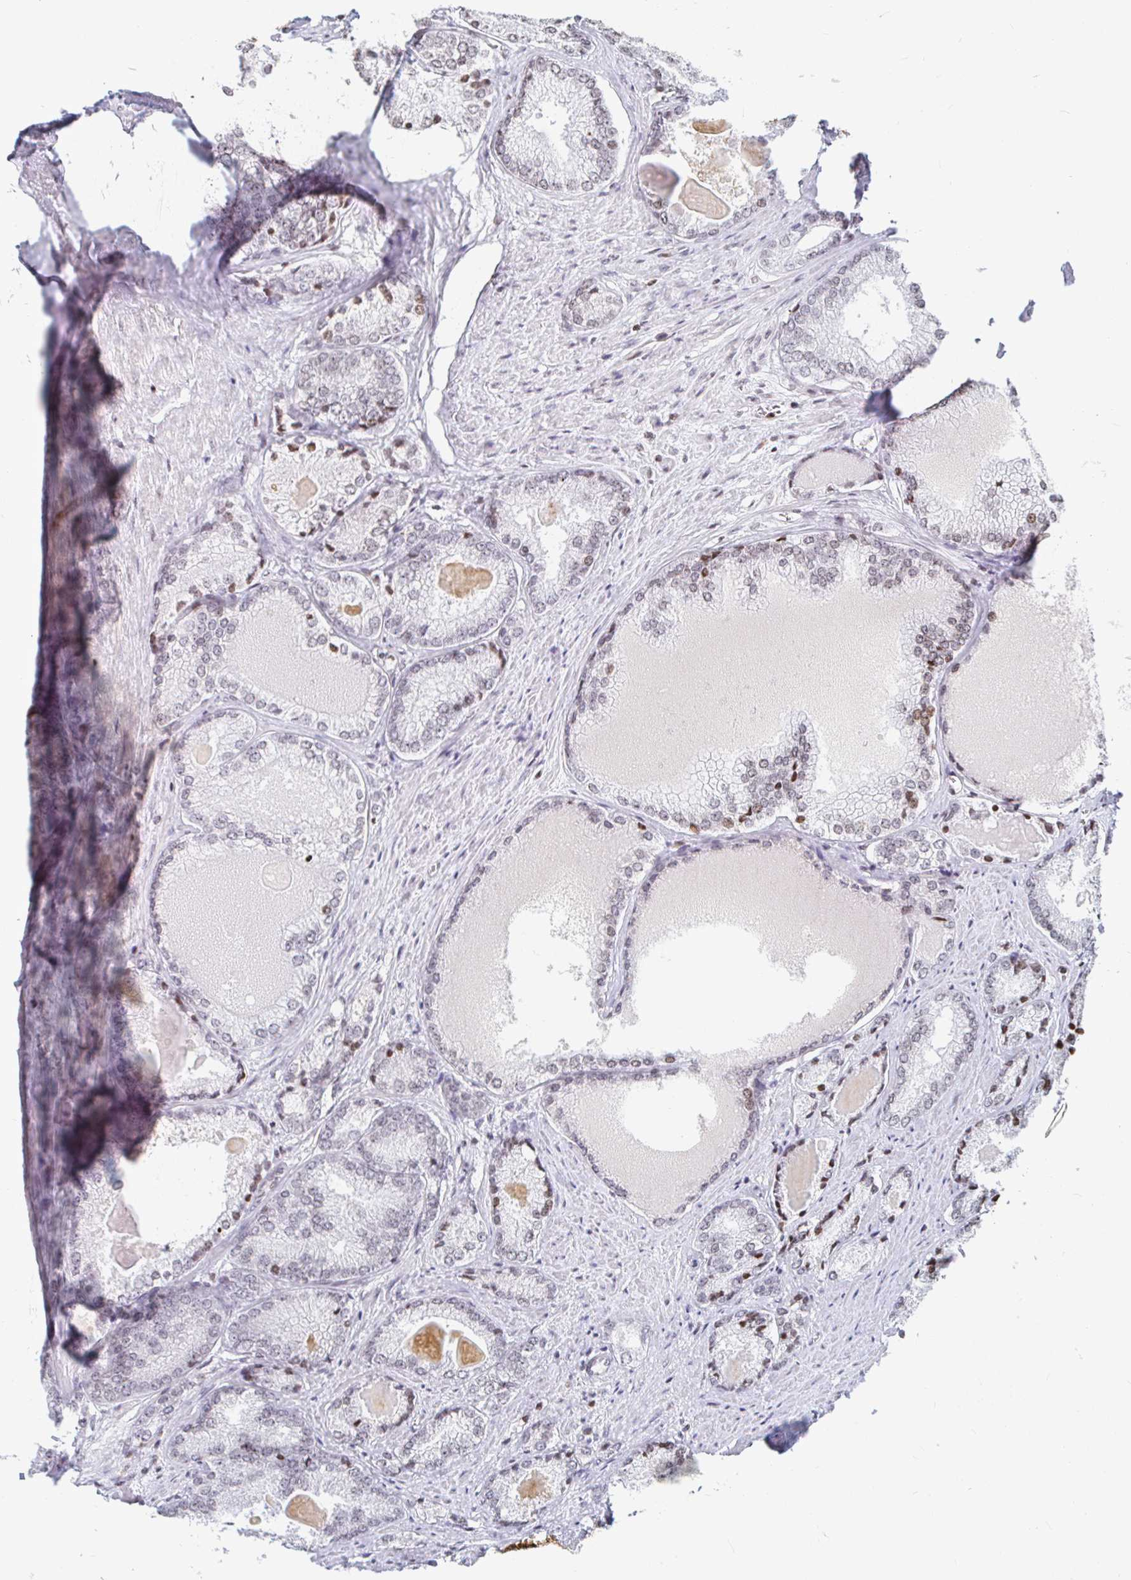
{"staining": {"intensity": "weak", "quantity": "<25%", "location": "nuclear"}, "tissue": "prostate cancer", "cell_type": "Tumor cells", "image_type": "cancer", "snomed": [{"axis": "morphology", "description": "Adenocarcinoma, NOS"}, {"axis": "morphology", "description": "Adenocarcinoma, Low grade"}, {"axis": "topography", "description": "Prostate"}], "caption": "This is a histopathology image of IHC staining of adenocarcinoma (low-grade) (prostate), which shows no staining in tumor cells.", "gene": "HOXC10", "patient": {"sex": "male", "age": 68}}